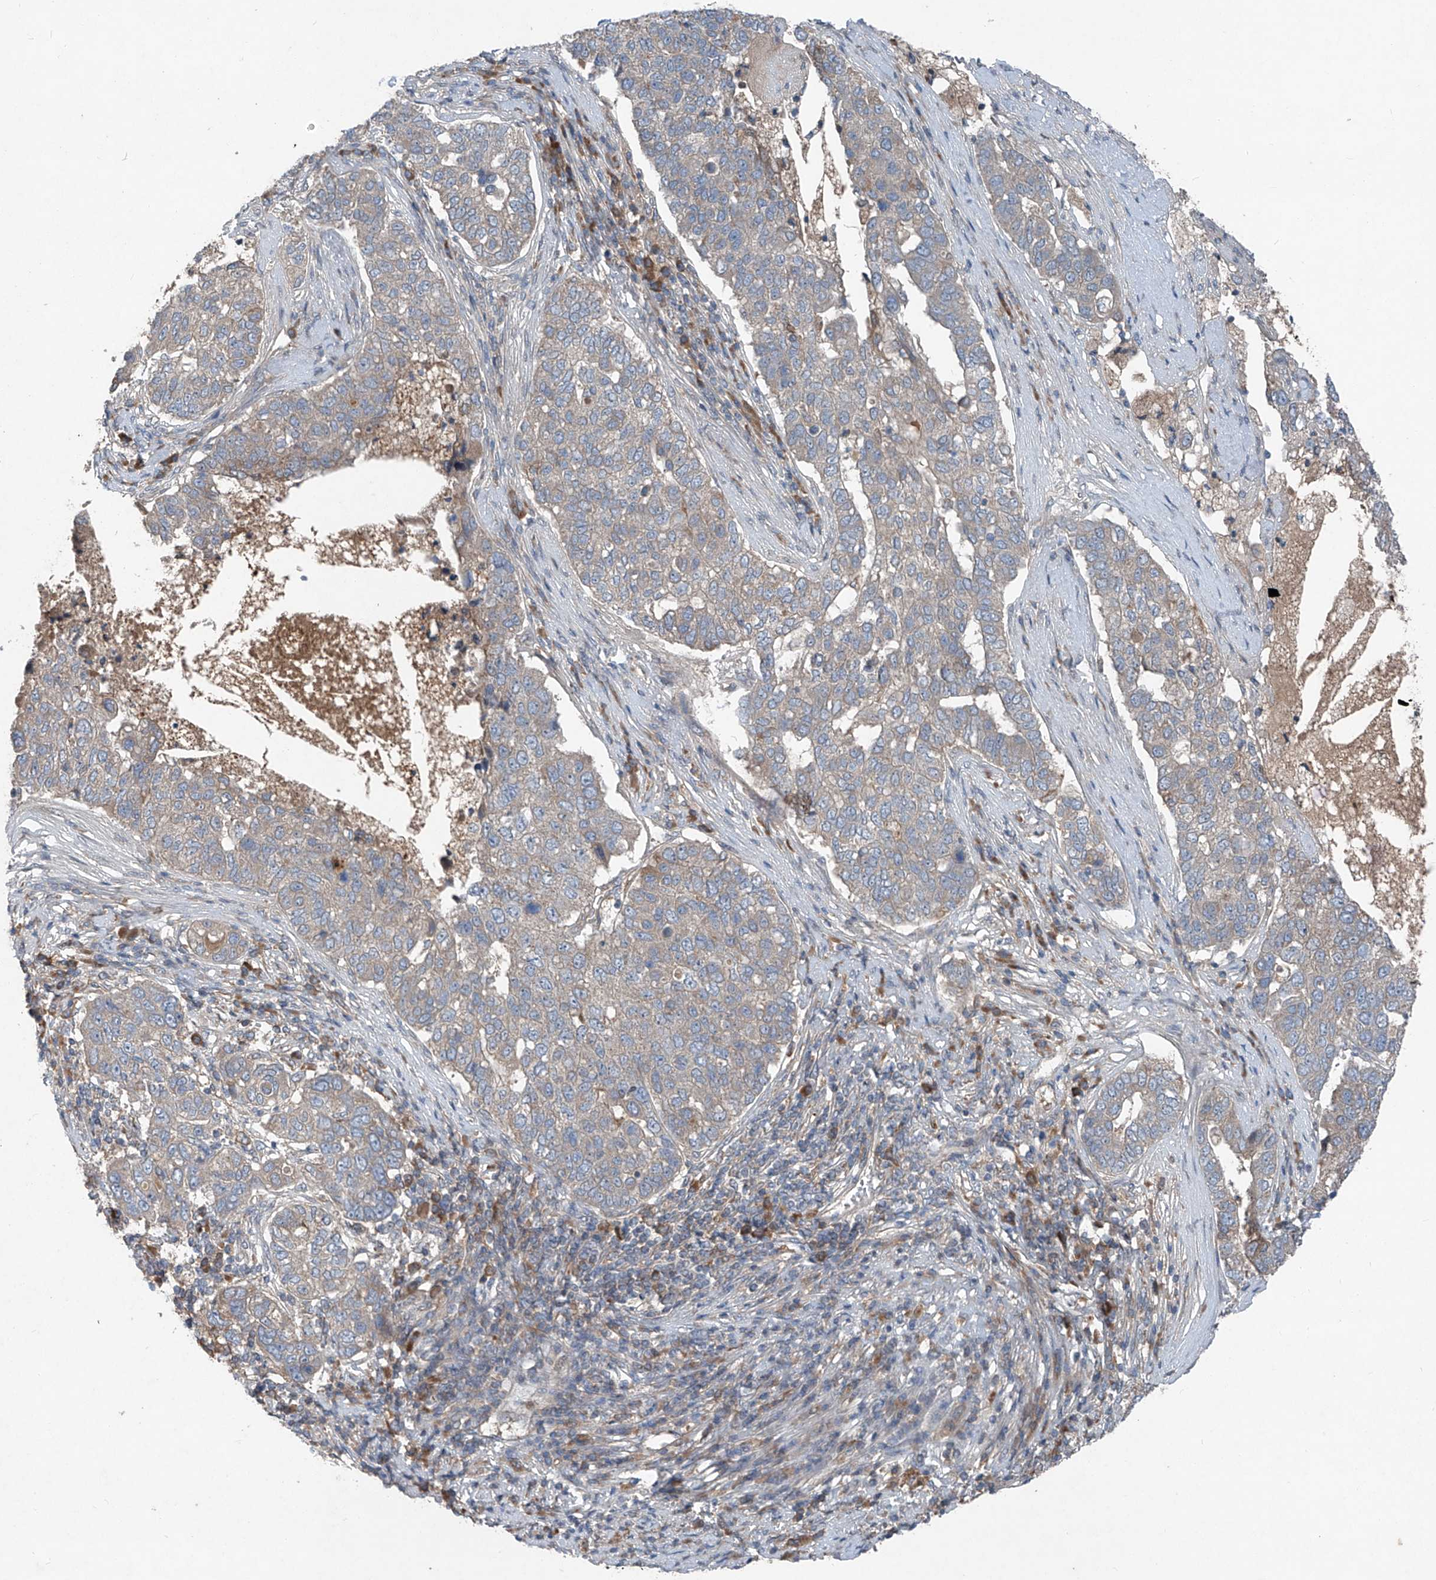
{"staining": {"intensity": "weak", "quantity": ">75%", "location": "cytoplasmic/membranous"}, "tissue": "pancreatic cancer", "cell_type": "Tumor cells", "image_type": "cancer", "snomed": [{"axis": "morphology", "description": "Adenocarcinoma, NOS"}, {"axis": "topography", "description": "Pancreas"}], "caption": "An image showing weak cytoplasmic/membranous expression in about >75% of tumor cells in pancreatic cancer, as visualized by brown immunohistochemical staining.", "gene": "FOXRED2", "patient": {"sex": "female", "age": 61}}